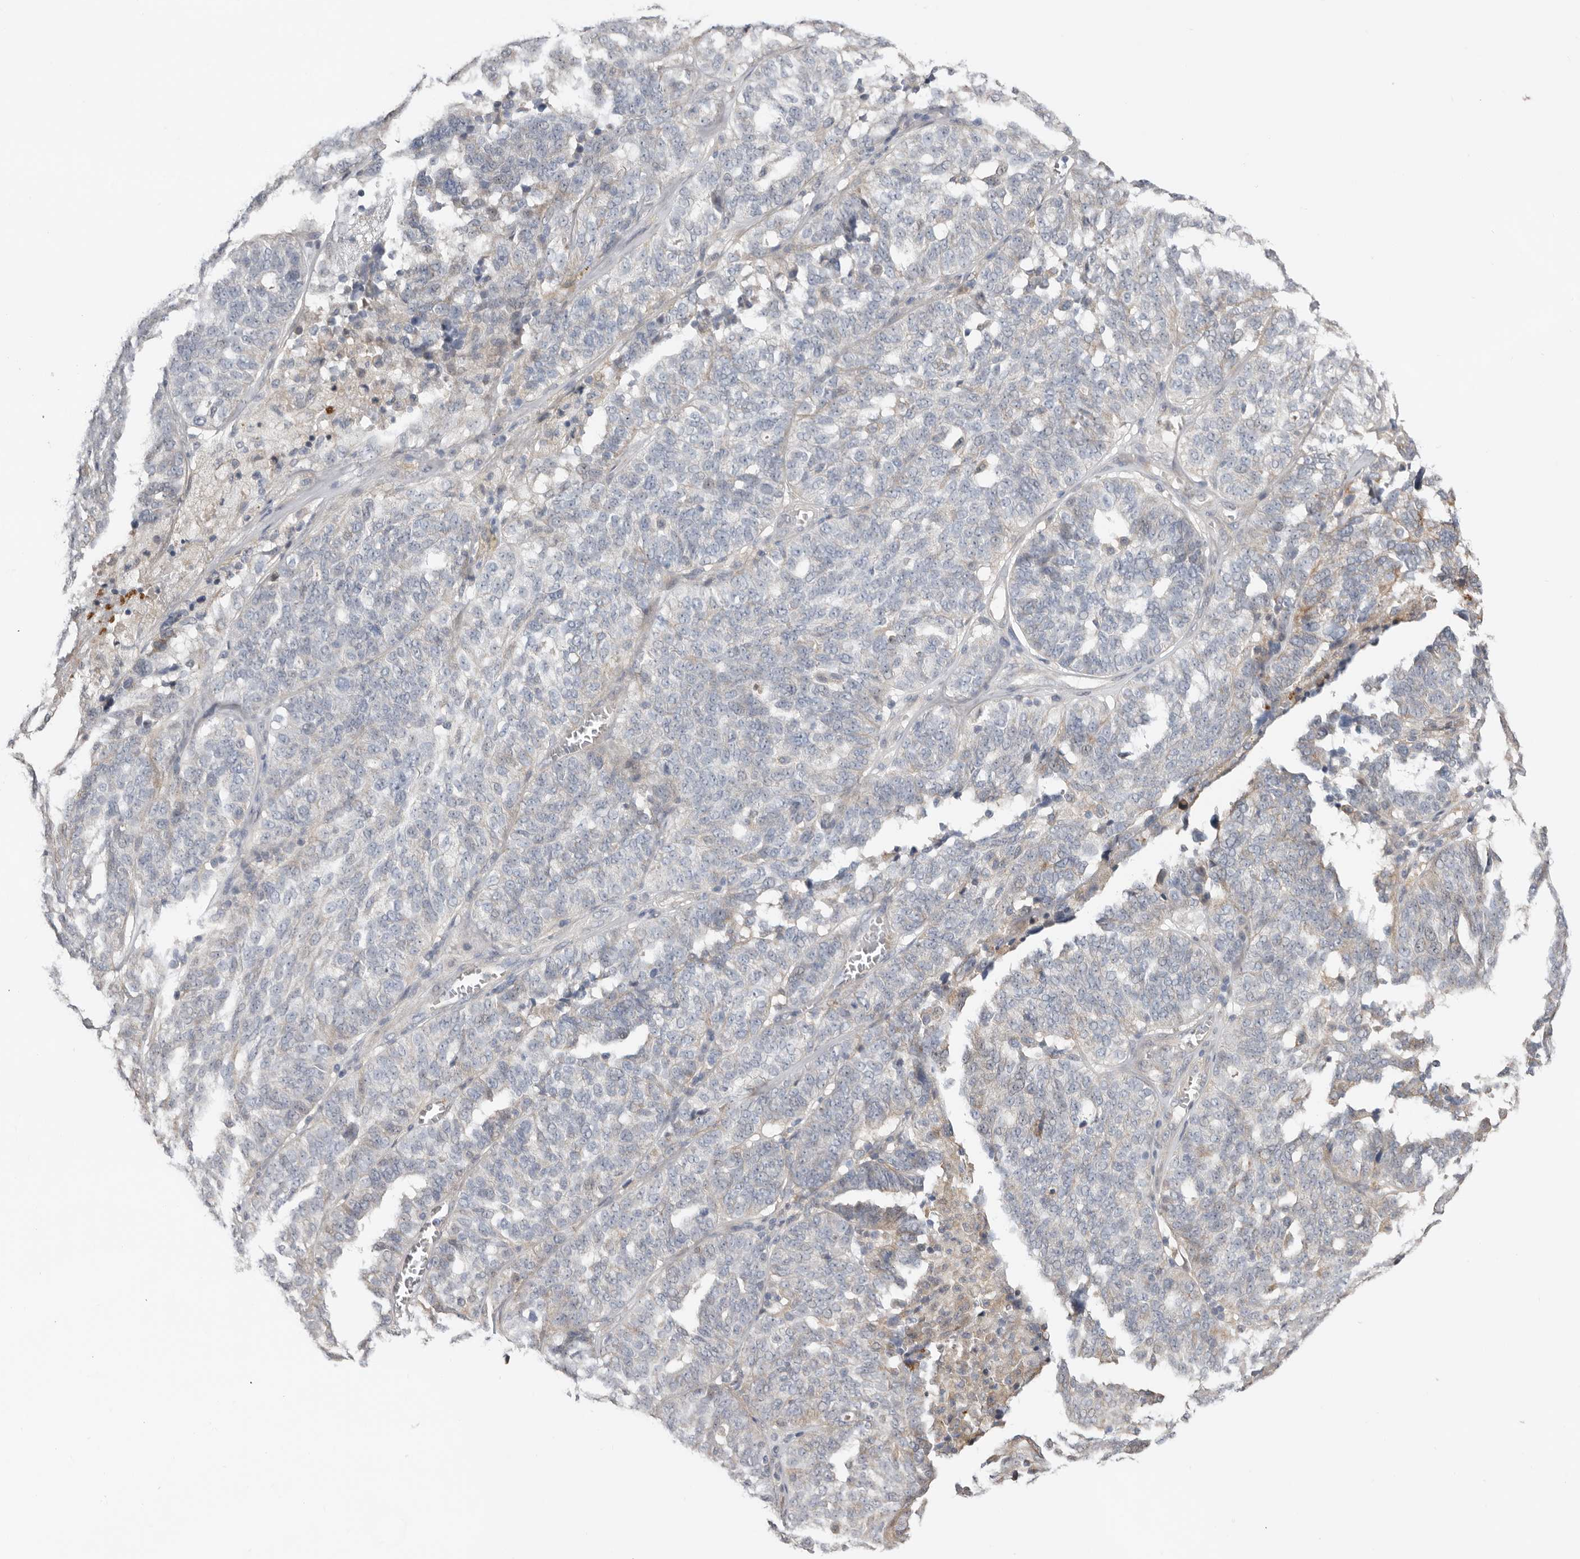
{"staining": {"intensity": "negative", "quantity": "none", "location": "none"}, "tissue": "ovarian cancer", "cell_type": "Tumor cells", "image_type": "cancer", "snomed": [{"axis": "morphology", "description": "Cystadenocarcinoma, serous, NOS"}, {"axis": "topography", "description": "Ovary"}], "caption": "Ovarian cancer was stained to show a protein in brown. There is no significant positivity in tumor cells. (IHC, brightfield microscopy, high magnification).", "gene": "MSRB2", "patient": {"sex": "female", "age": 59}}